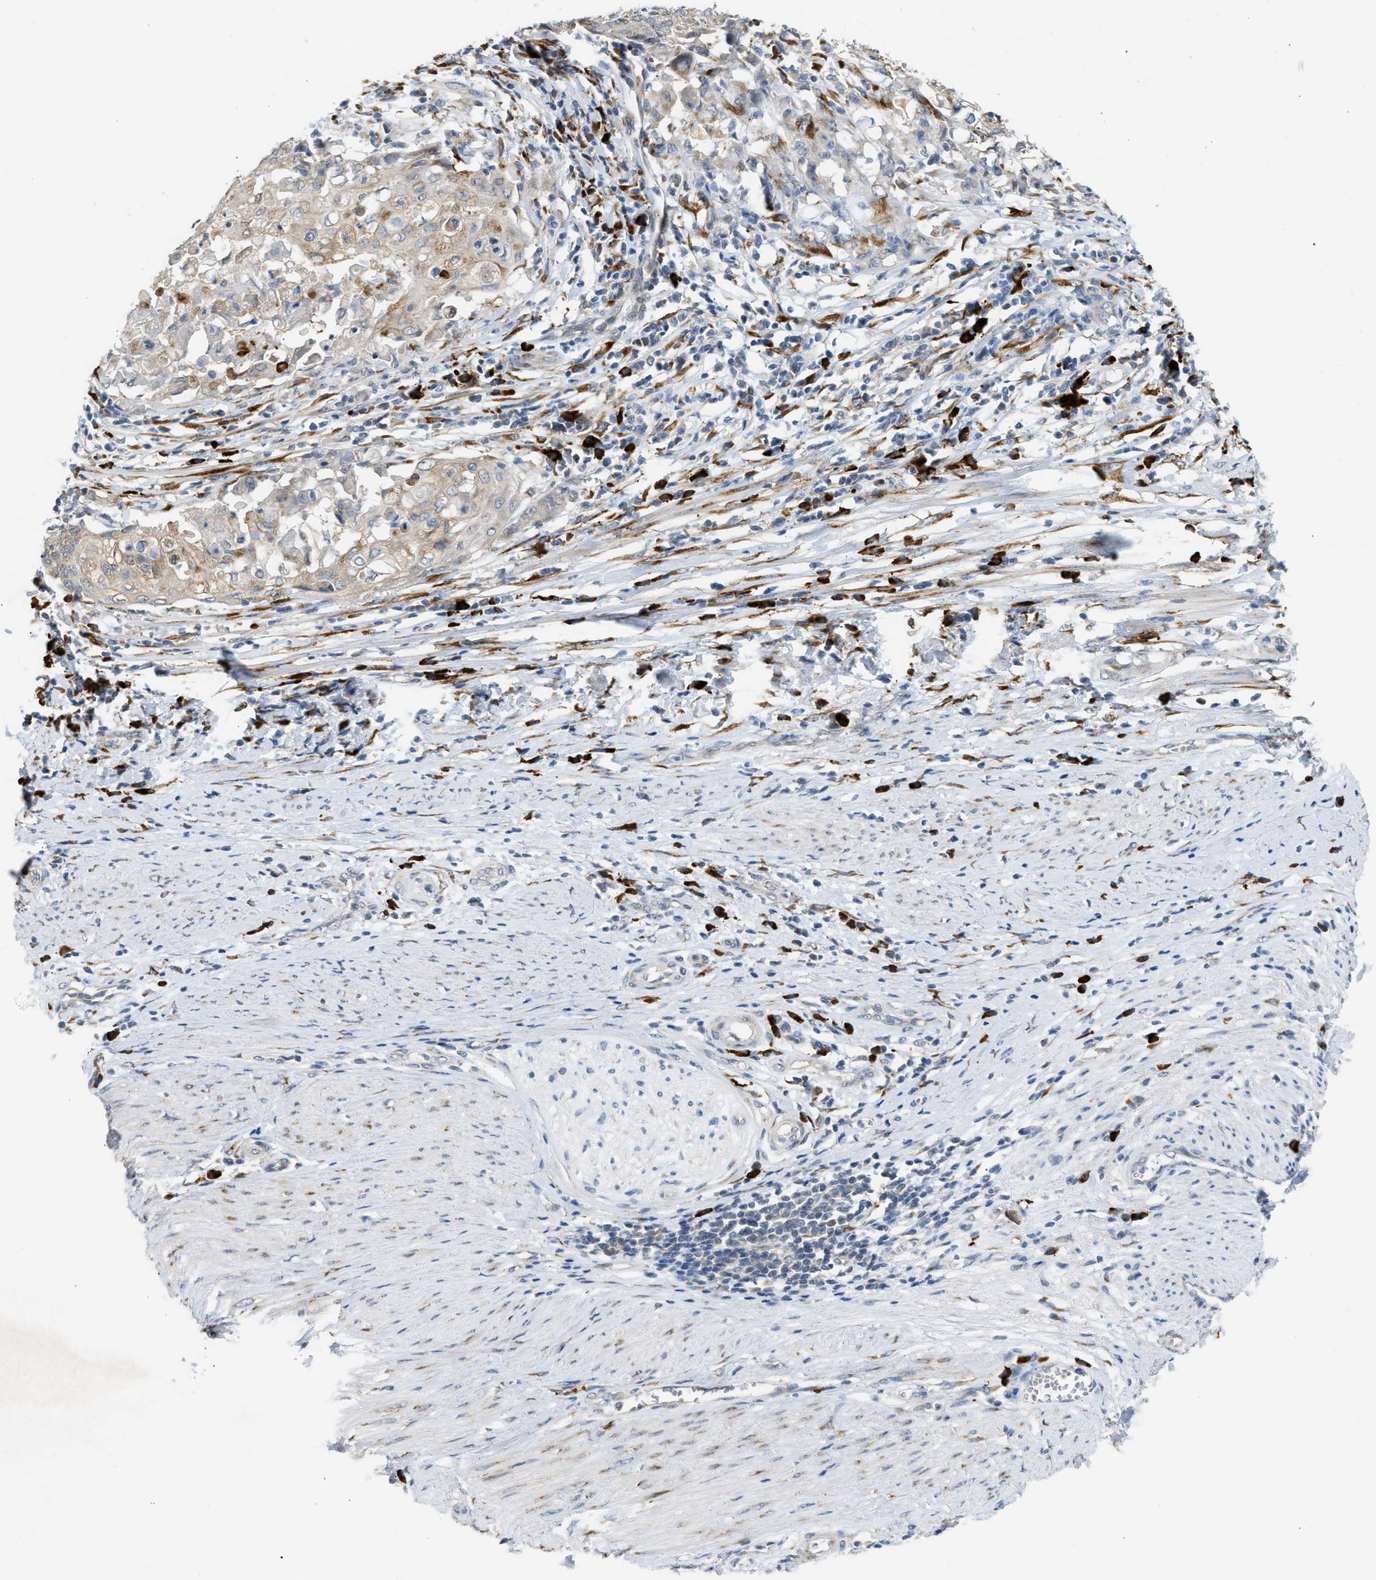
{"staining": {"intensity": "weak", "quantity": "<25%", "location": "cytoplasmic/membranous"}, "tissue": "cervical cancer", "cell_type": "Tumor cells", "image_type": "cancer", "snomed": [{"axis": "morphology", "description": "Squamous cell carcinoma, NOS"}, {"axis": "topography", "description": "Cervix"}], "caption": "An IHC histopathology image of cervical cancer is shown. There is no staining in tumor cells of cervical cancer.", "gene": "KCNC2", "patient": {"sex": "female", "age": 39}}